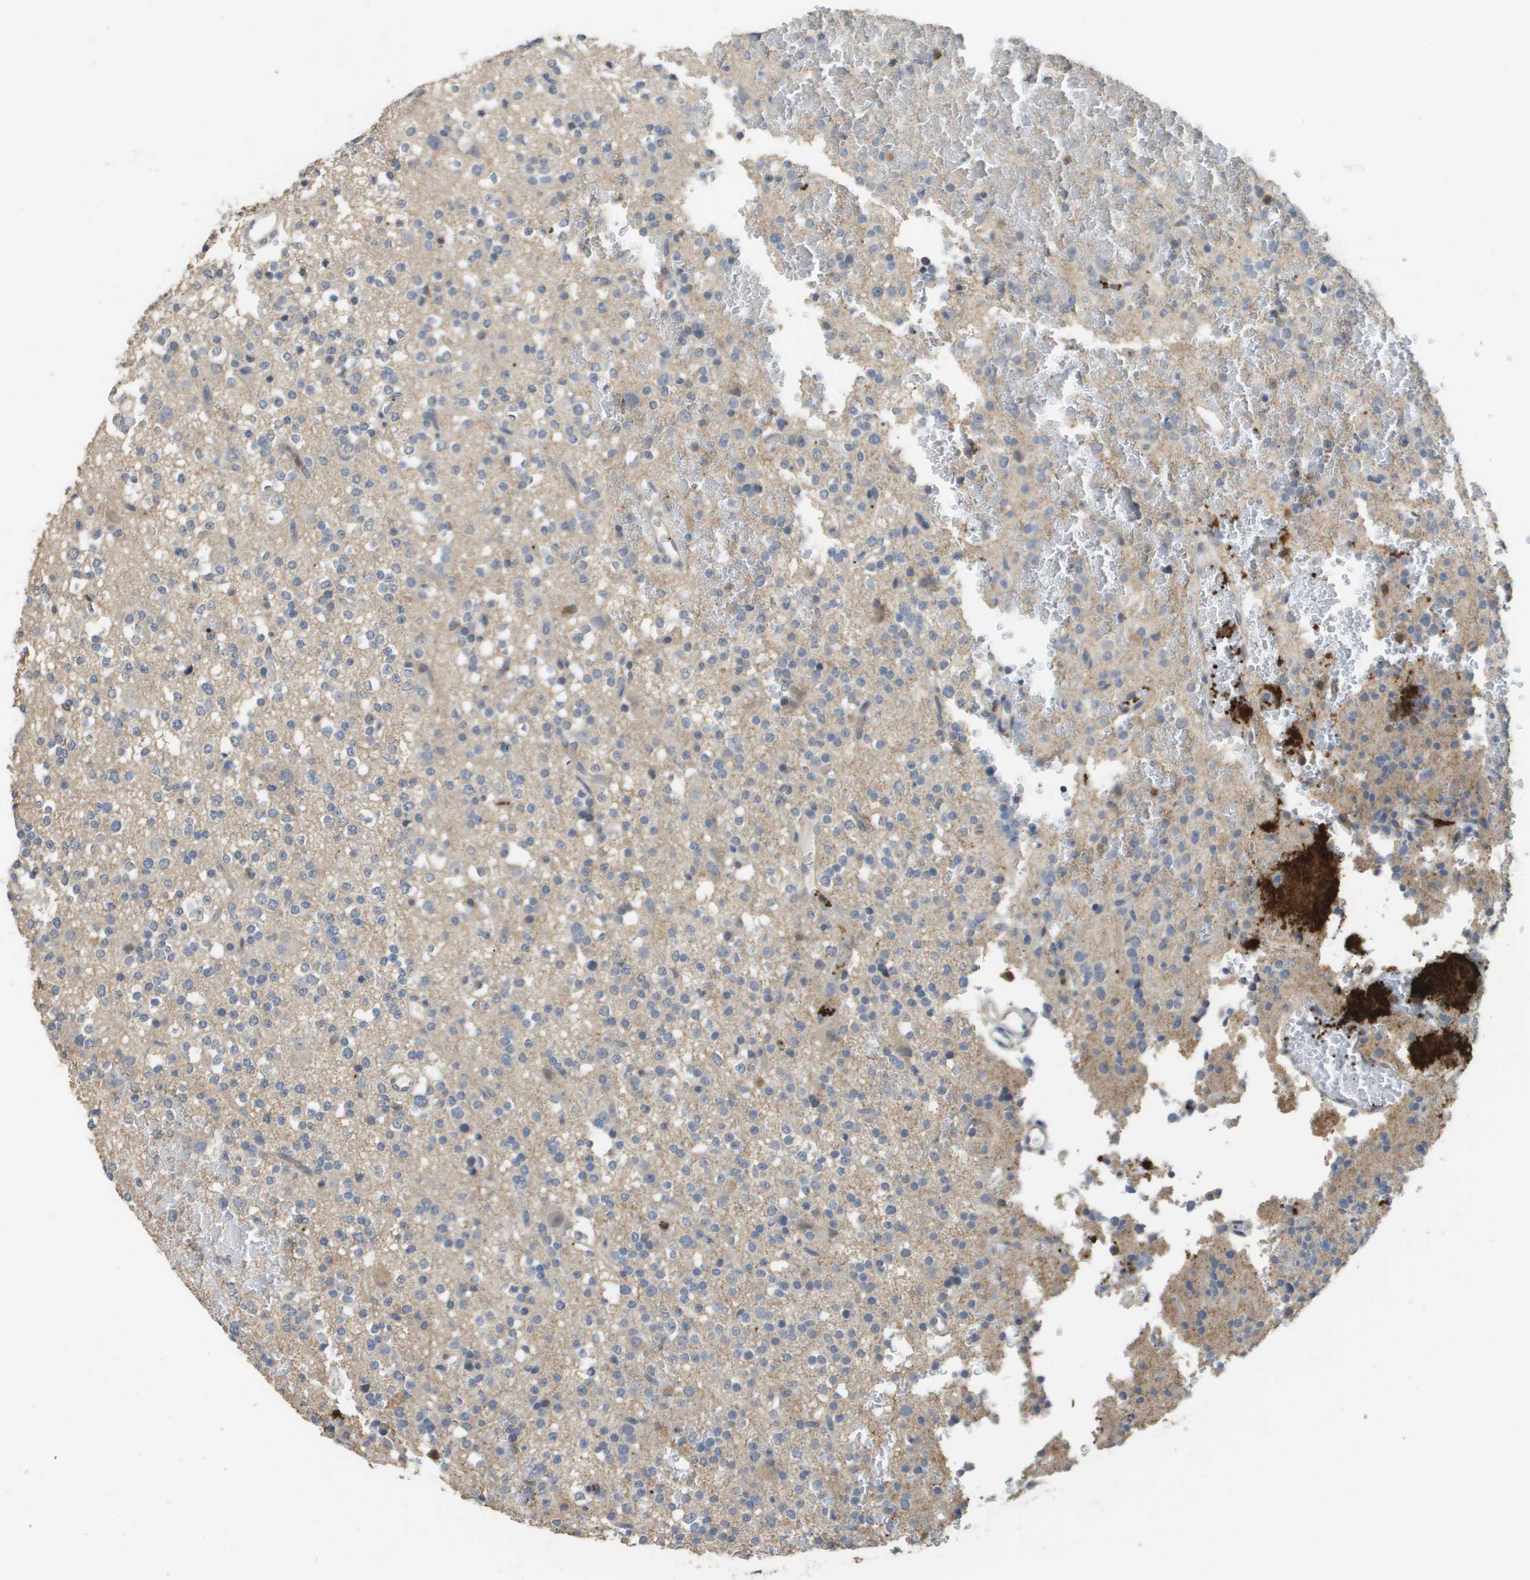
{"staining": {"intensity": "weak", "quantity": "<25%", "location": "cytoplasmic/membranous"}, "tissue": "glioma", "cell_type": "Tumor cells", "image_type": "cancer", "snomed": [{"axis": "morphology", "description": "Glioma, malignant, High grade"}, {"axis": "topography", "description": "Brain"}], "caption": "Glioma was stained to show a protein in brown. There is no significant positivity in tumor cells.", "gene": "RAB27B", "patient": {"sex": "male", "age": 47}}